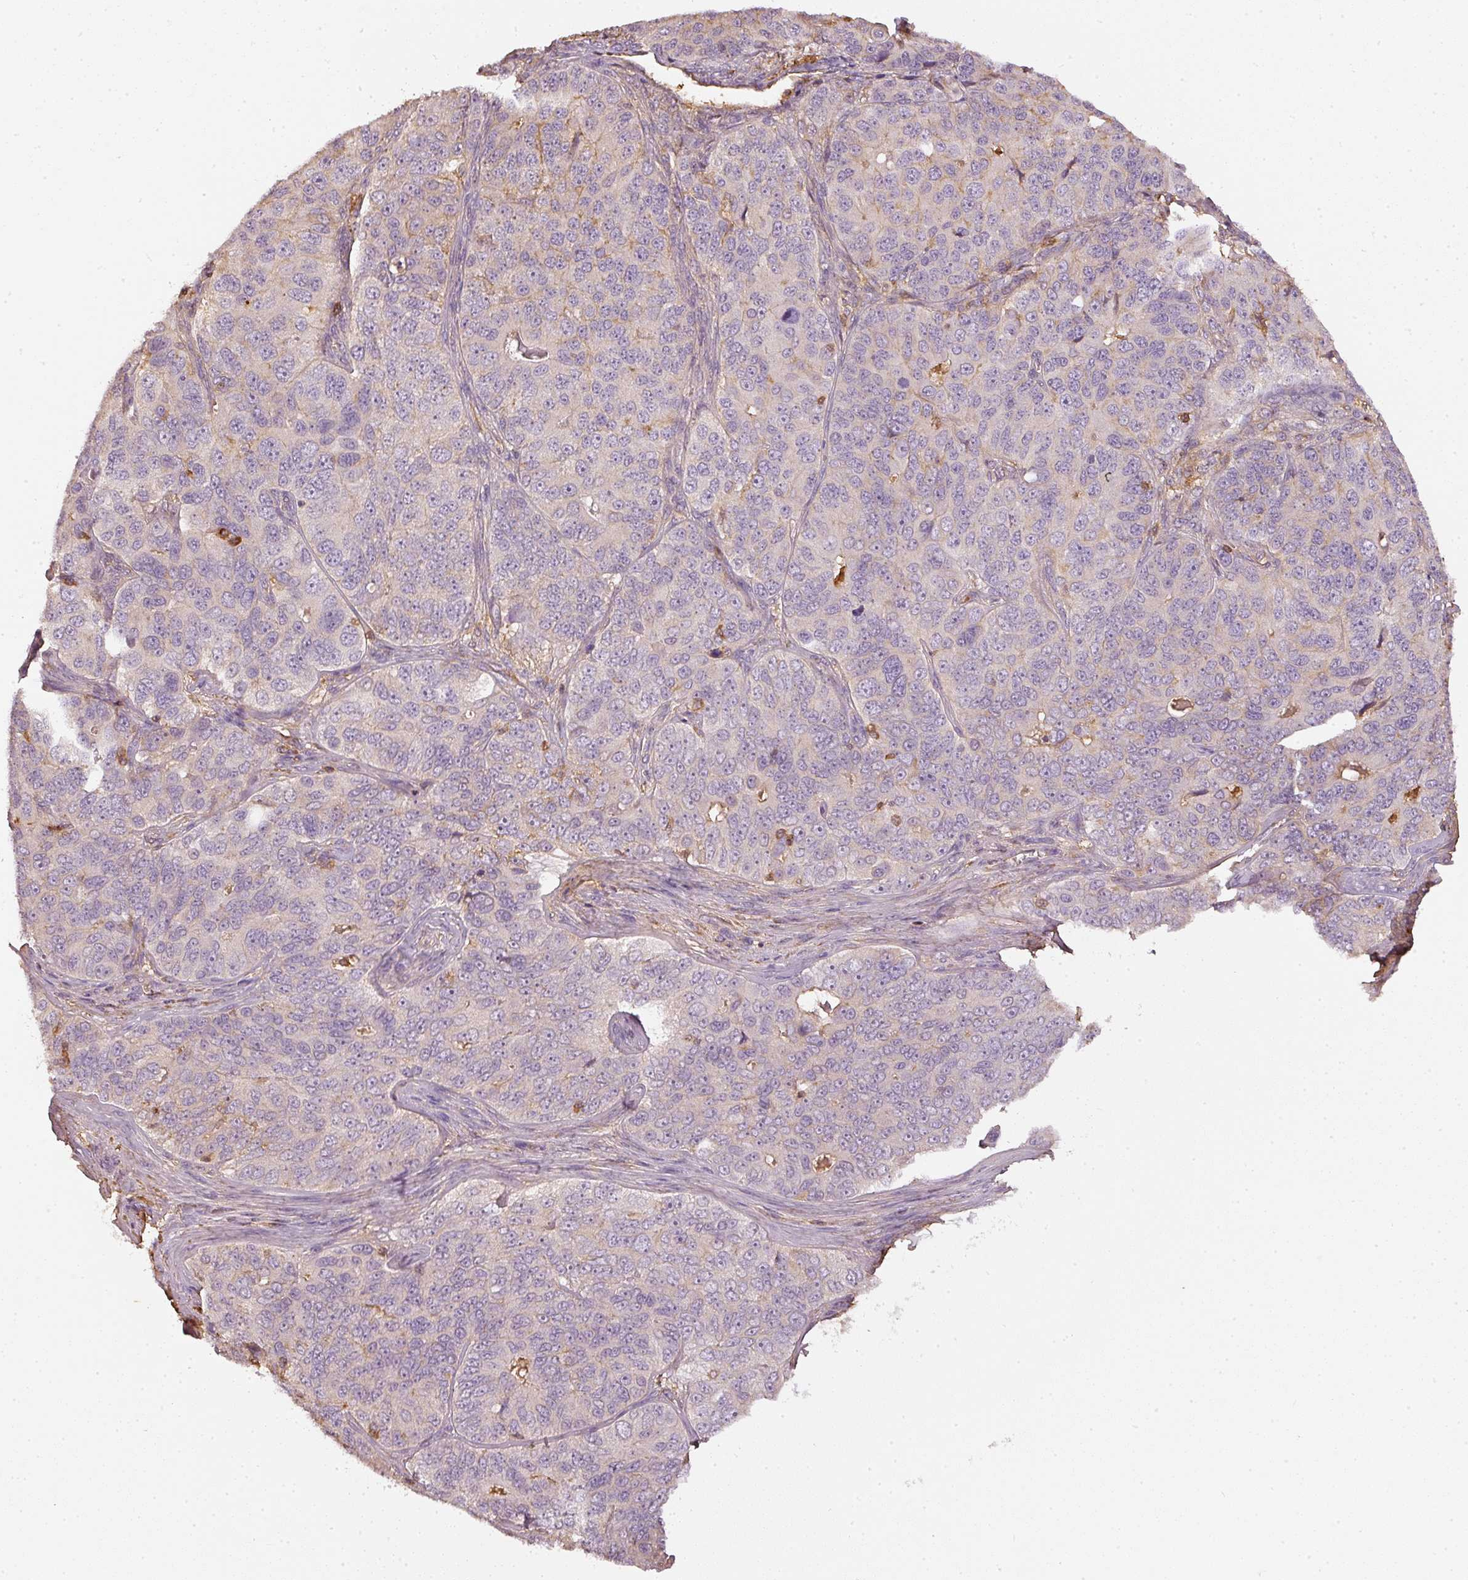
{"staining": {"intensity": "moderate", "quantity": "<25%", "location": "cytoplasmic/membranous"}, "tissue": "ovarian cancer", "cell_type": "Tumor cells", "image_type": "cancer", "snomed": [{"axis": "morphology", "description": "Carcinoma, endometroid"}, {"axis": "topography", "description": "Ovary"}], "caption": "Tumor cells display moderate cytoplasmic/membranous staining in about <25% of cells in ovarian cancer (endometroid carcinoma). The staining is performed using DAB brown chromogen to label protein expression. The nuclei are counter-stained blue using hematoxylin.", "gene": "EVL", "patient": {"sex": "female", "age": 51}}